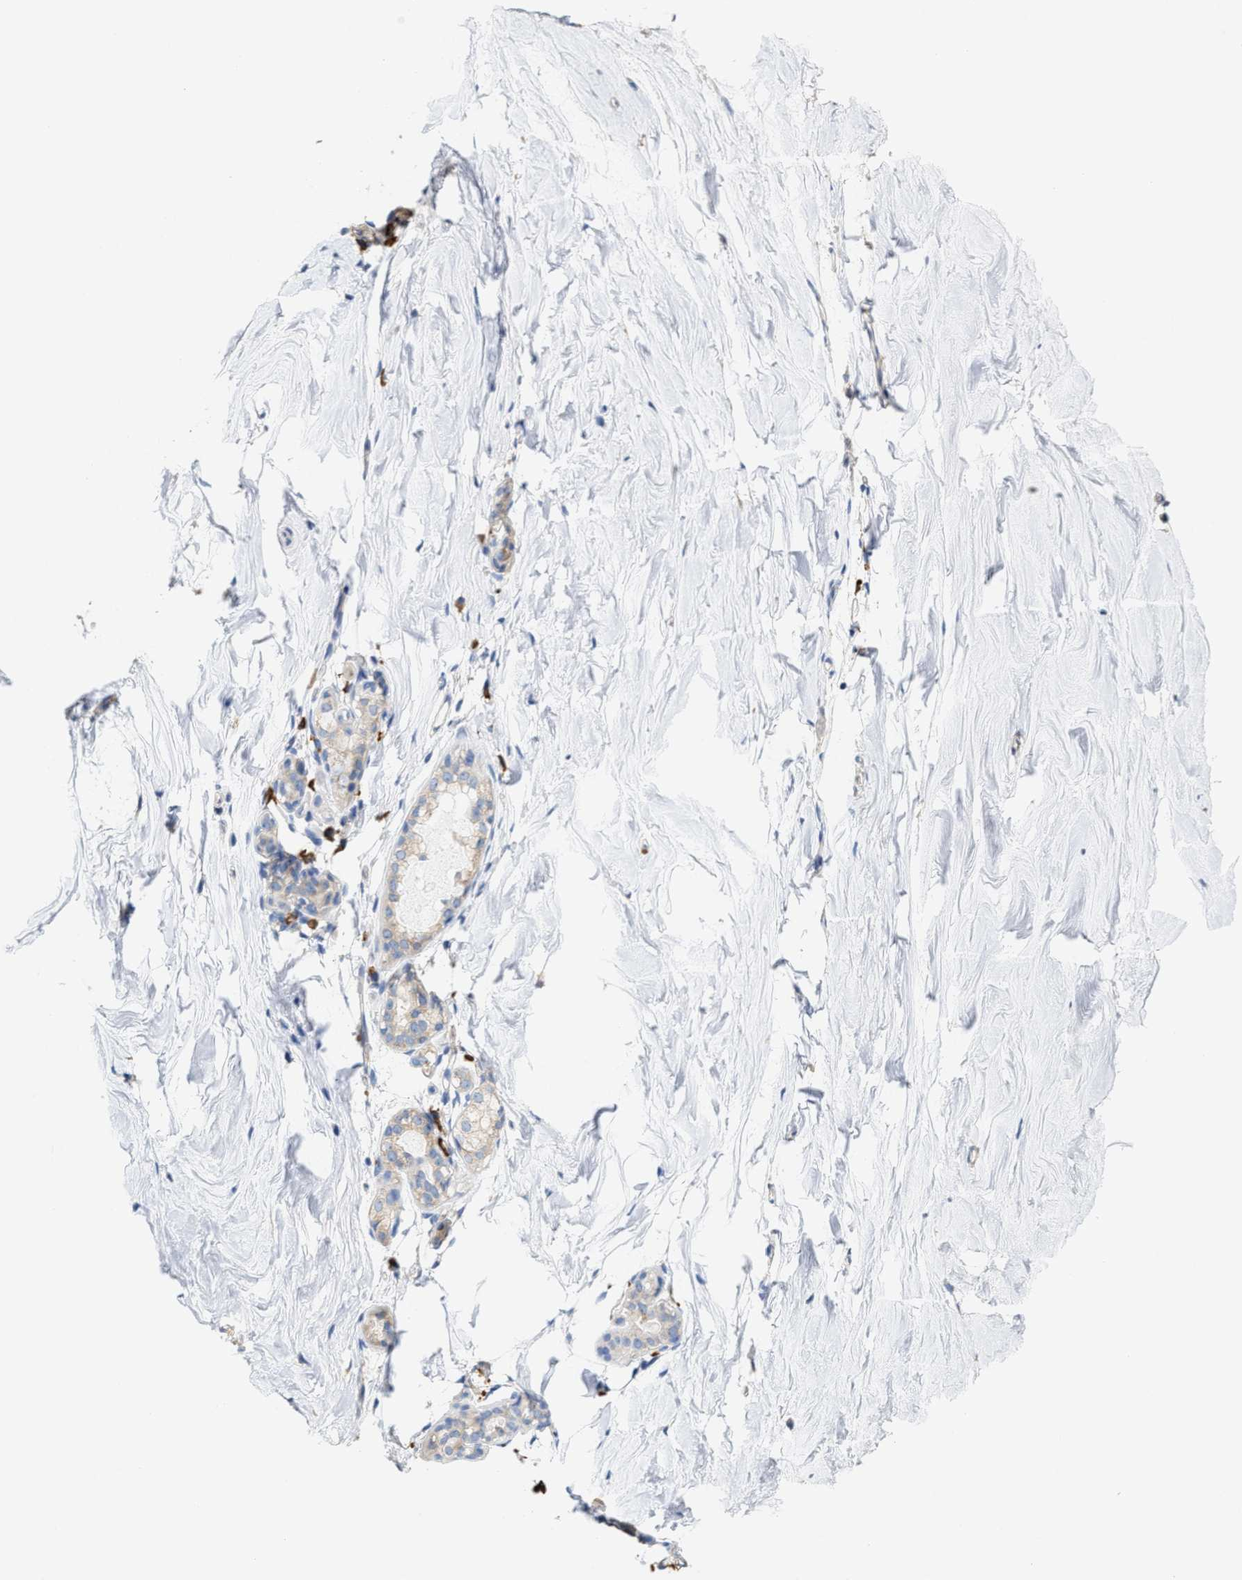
{"staining": {"intensity": "weak", "quantity": "<25%", "location": "cytoplasmic/membranous"}, "tissue": "breast", "cell_type": "Glandular cells", "image_type": "normal", "snomed": [{"axis": "morphology", "description": "Normal tissue, NOS"}, {"axis": "topography", "description": "Breast"}], "caption": "An immunohistochemistry (IHC) photomicrograph of unremarkable breast is shown. There is no staining in glandular cells of breast.", "gene": "RYR2", "patient": {"sex": "female", "age": 62}}